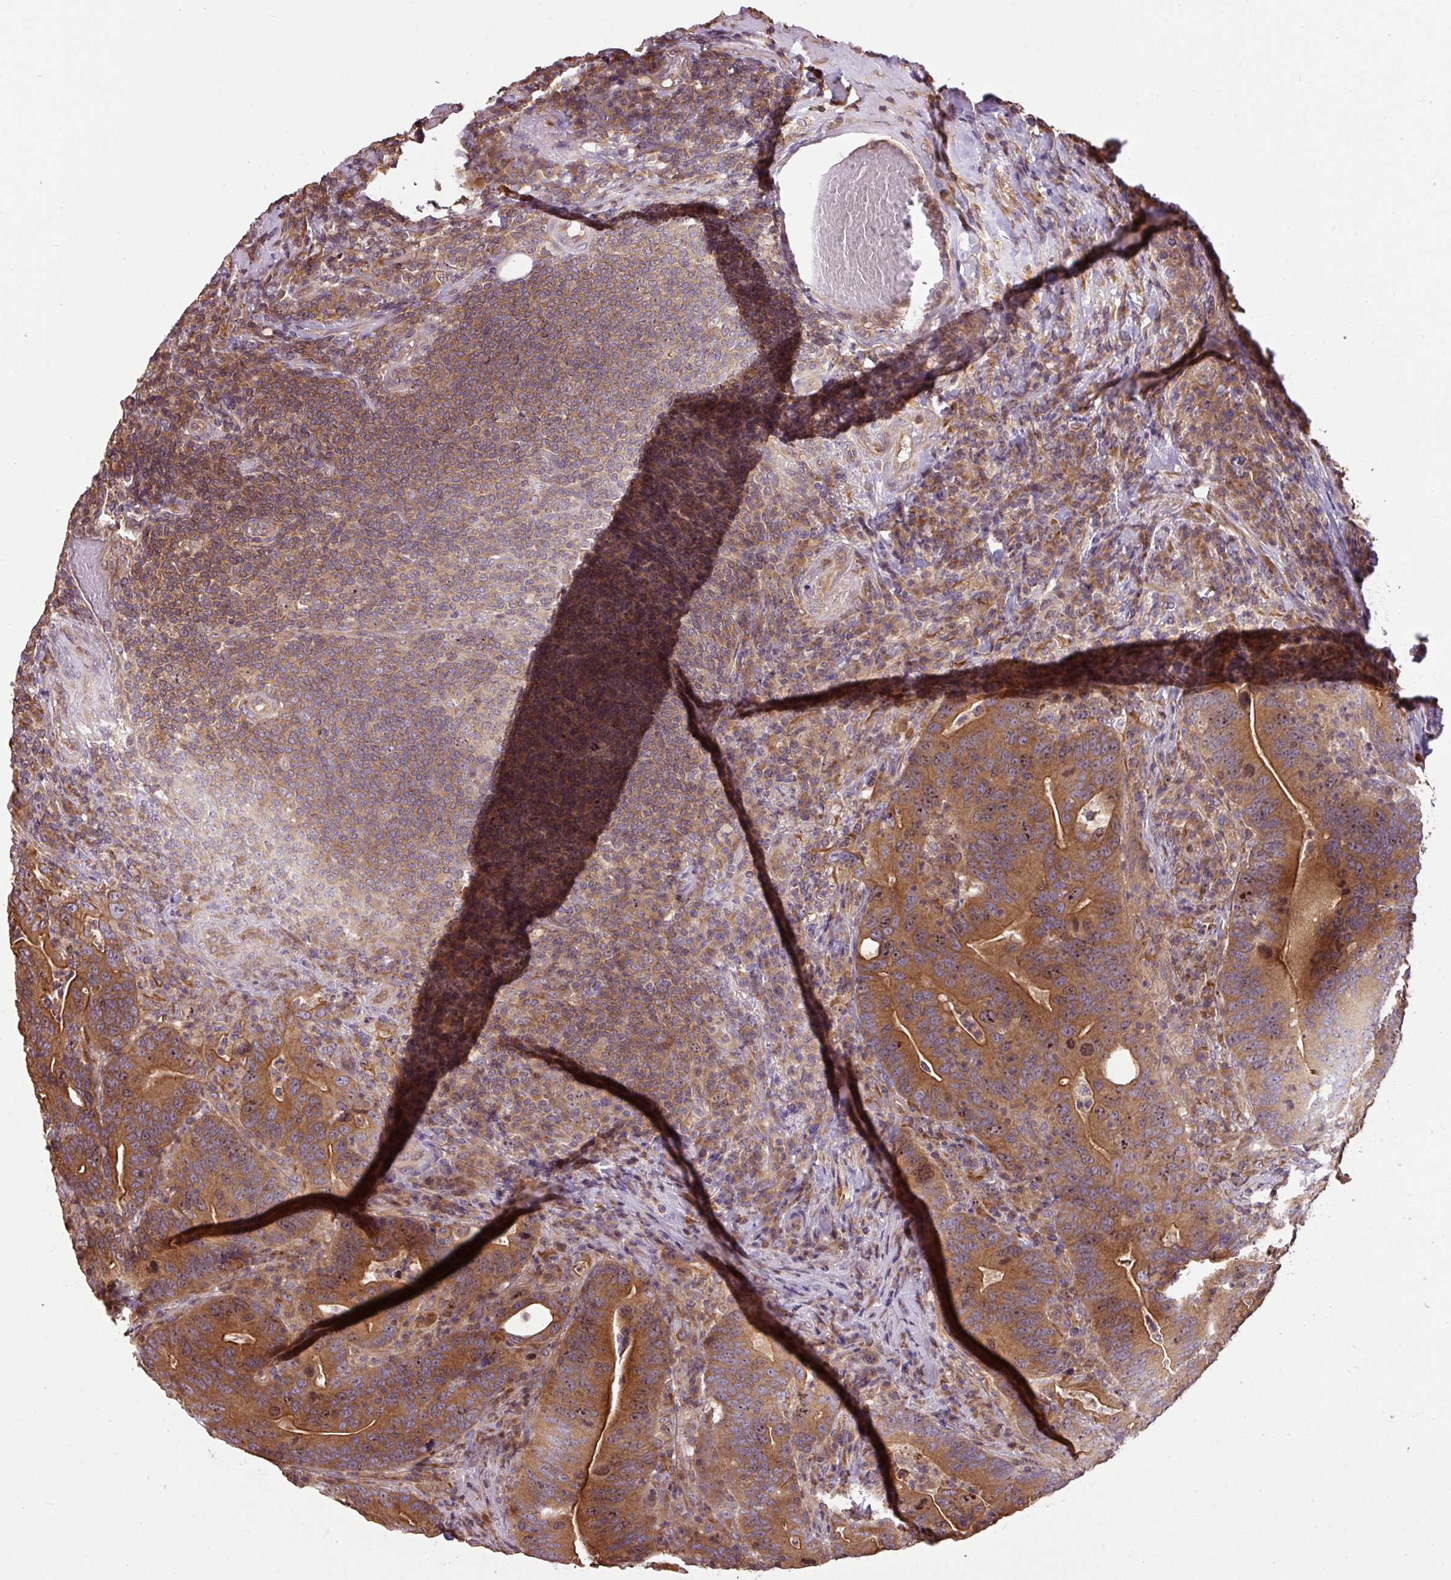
{"staining": {"intensity": "strong", "quantity": ">75%", "location": "cytoplasmic/membranous,nuclear"}, "tissue": "colorectal cancer", "cell_type": "Tumor cells", "image_type": "cancer", "snomed": [{"axis": "morphology", "description": "Adenocarcinoma, NOS"}, {"axis": "topography", "description": "Colon"}], "caption": "Protein expression analysis of human colorectal cancer (adenocarcinoma) reveals strong cytoplasmic/membranous and nuclear staining in about >75% of tumor cells. The protein of interest is shown in brown color, while the nuclei are stained blue.", "gene": "VENTX", "patient": {"sex": "female", "age": 66}}